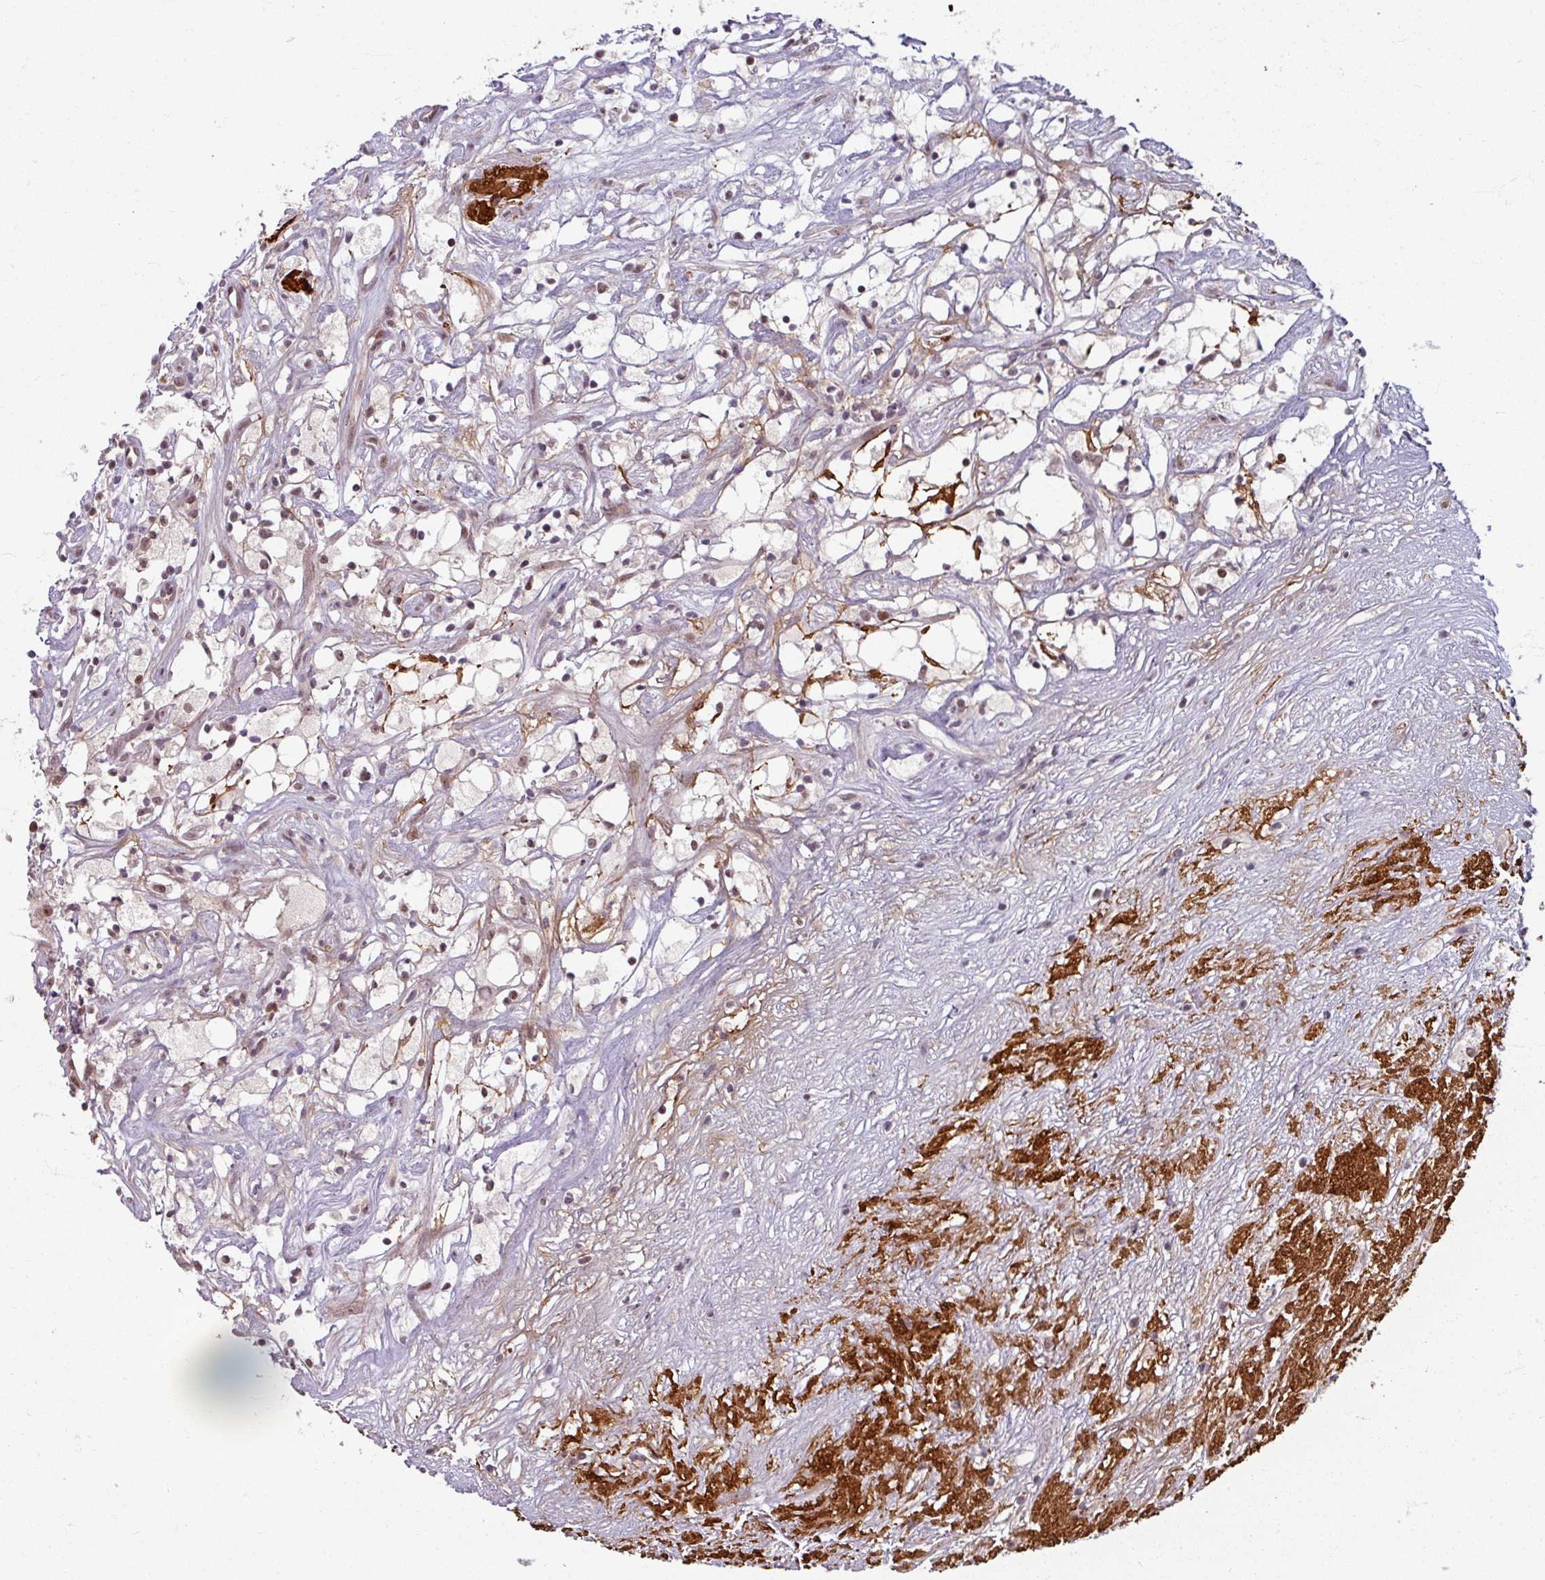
{"staining": {"intensity": "weak", "quantity": "25%-75%", "location": "cytoplasmic/membranous"}, "tissue": "renal cancer", "cell_type": "Tumor cells", "image_type": "cancer", "snomed": [{"axis": "morphology", "description": "Adenocarcinoma, NOS"}, {"axis": "topography", "description": "Kidney"}], "caption": "Immunohistochemical staining of adenocarcinoma (renal) exhibits low levels of weak cytoplasmic/membranous protein positivity in approximately 25%-75% of tumor cells.", "gene": "KLC3", "patient": {"sex": "male", "age": 59}}